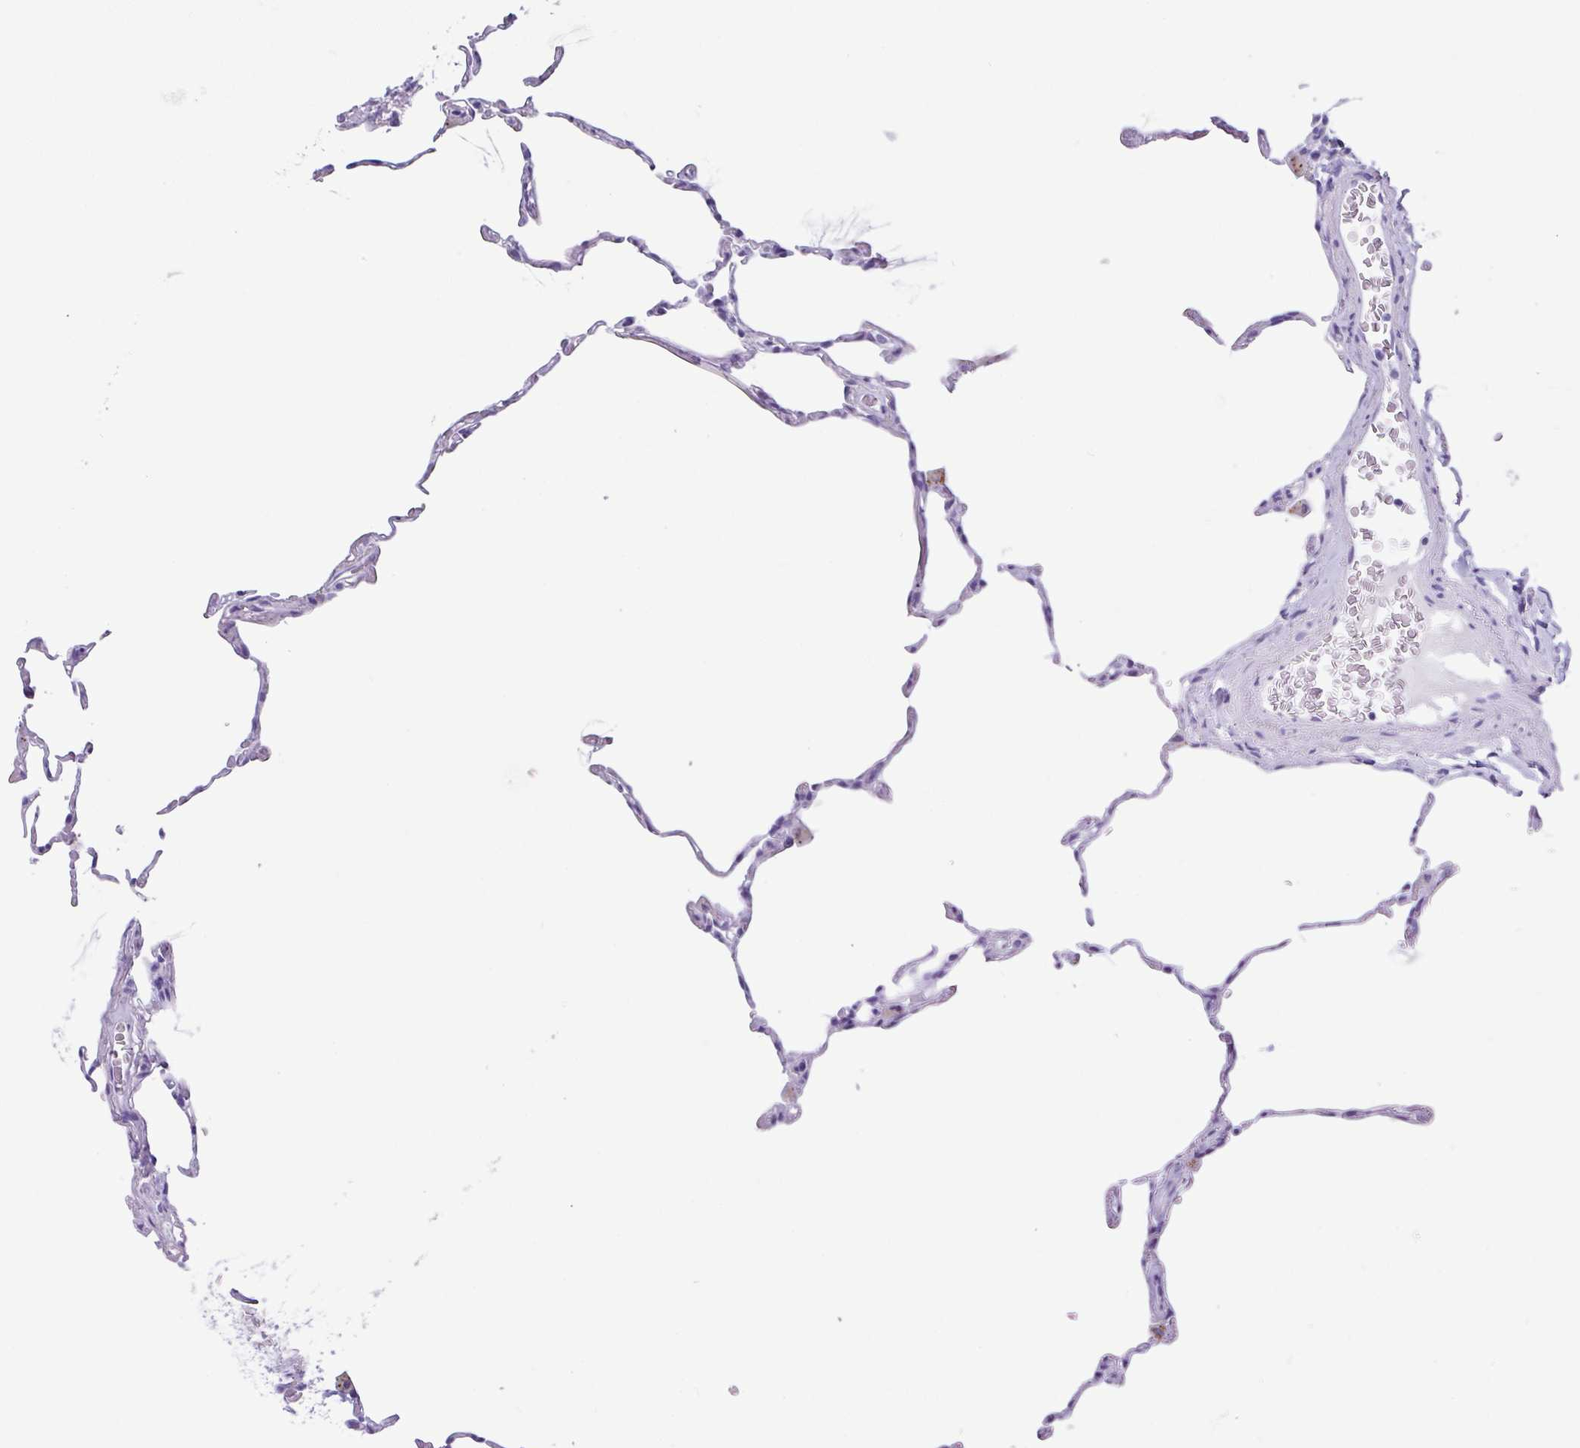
{"staining": {"intensity": "negative", "quantity": "none", "location": "none"}, "tissue": "lung", "cell_type": "Alveolar cells", "image_type": "normal", "snomed": [{"axis": "morphology", "description": "Normal tissue, NOS"}, {"axis": "topography", "description": "Lung"}], "caption": "Protein analysis of unremarkable lung reveals no significant expression in alveolar cells.", "gene": "ZG16", "patient": {"sex": "female", "age": 57}}